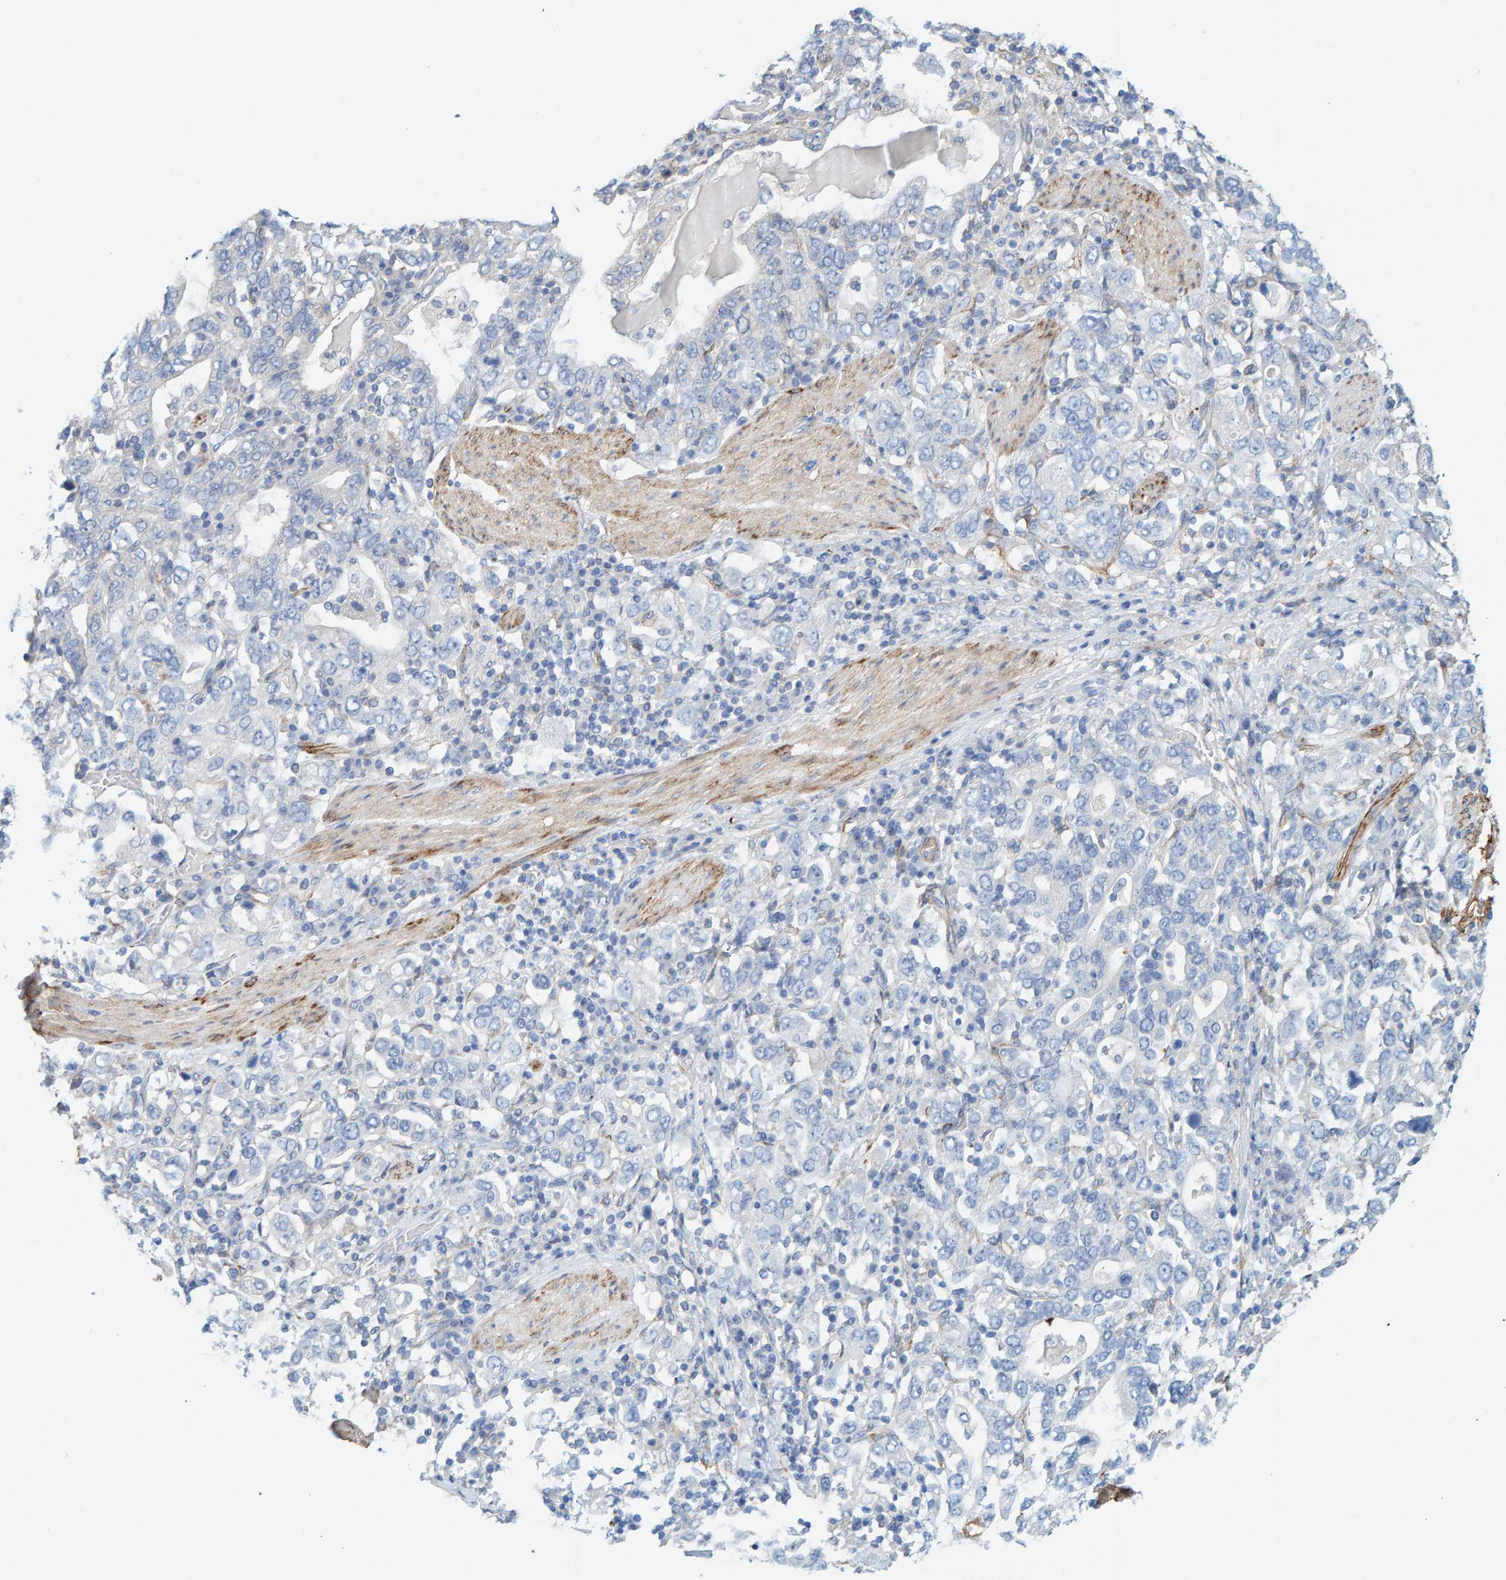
{"staining": {"intensity": "negative", "quantity": "none", "location": "none"}, "tissue": "stomach cancer", "cell_type": "Tumor cells", "image_type": "cancer", "snomed": [{"axis": "morphology", "description": "Adenocarcinoma, NOS"}, {"axis": "topography", "description": "Stomach, upper"}], "caption": "Tumor cells show no significant protein staining in stomach cancer (adenocarcinoma).", "gene": "MAP1B", "patient": {"sex": "male", "age": 62}}